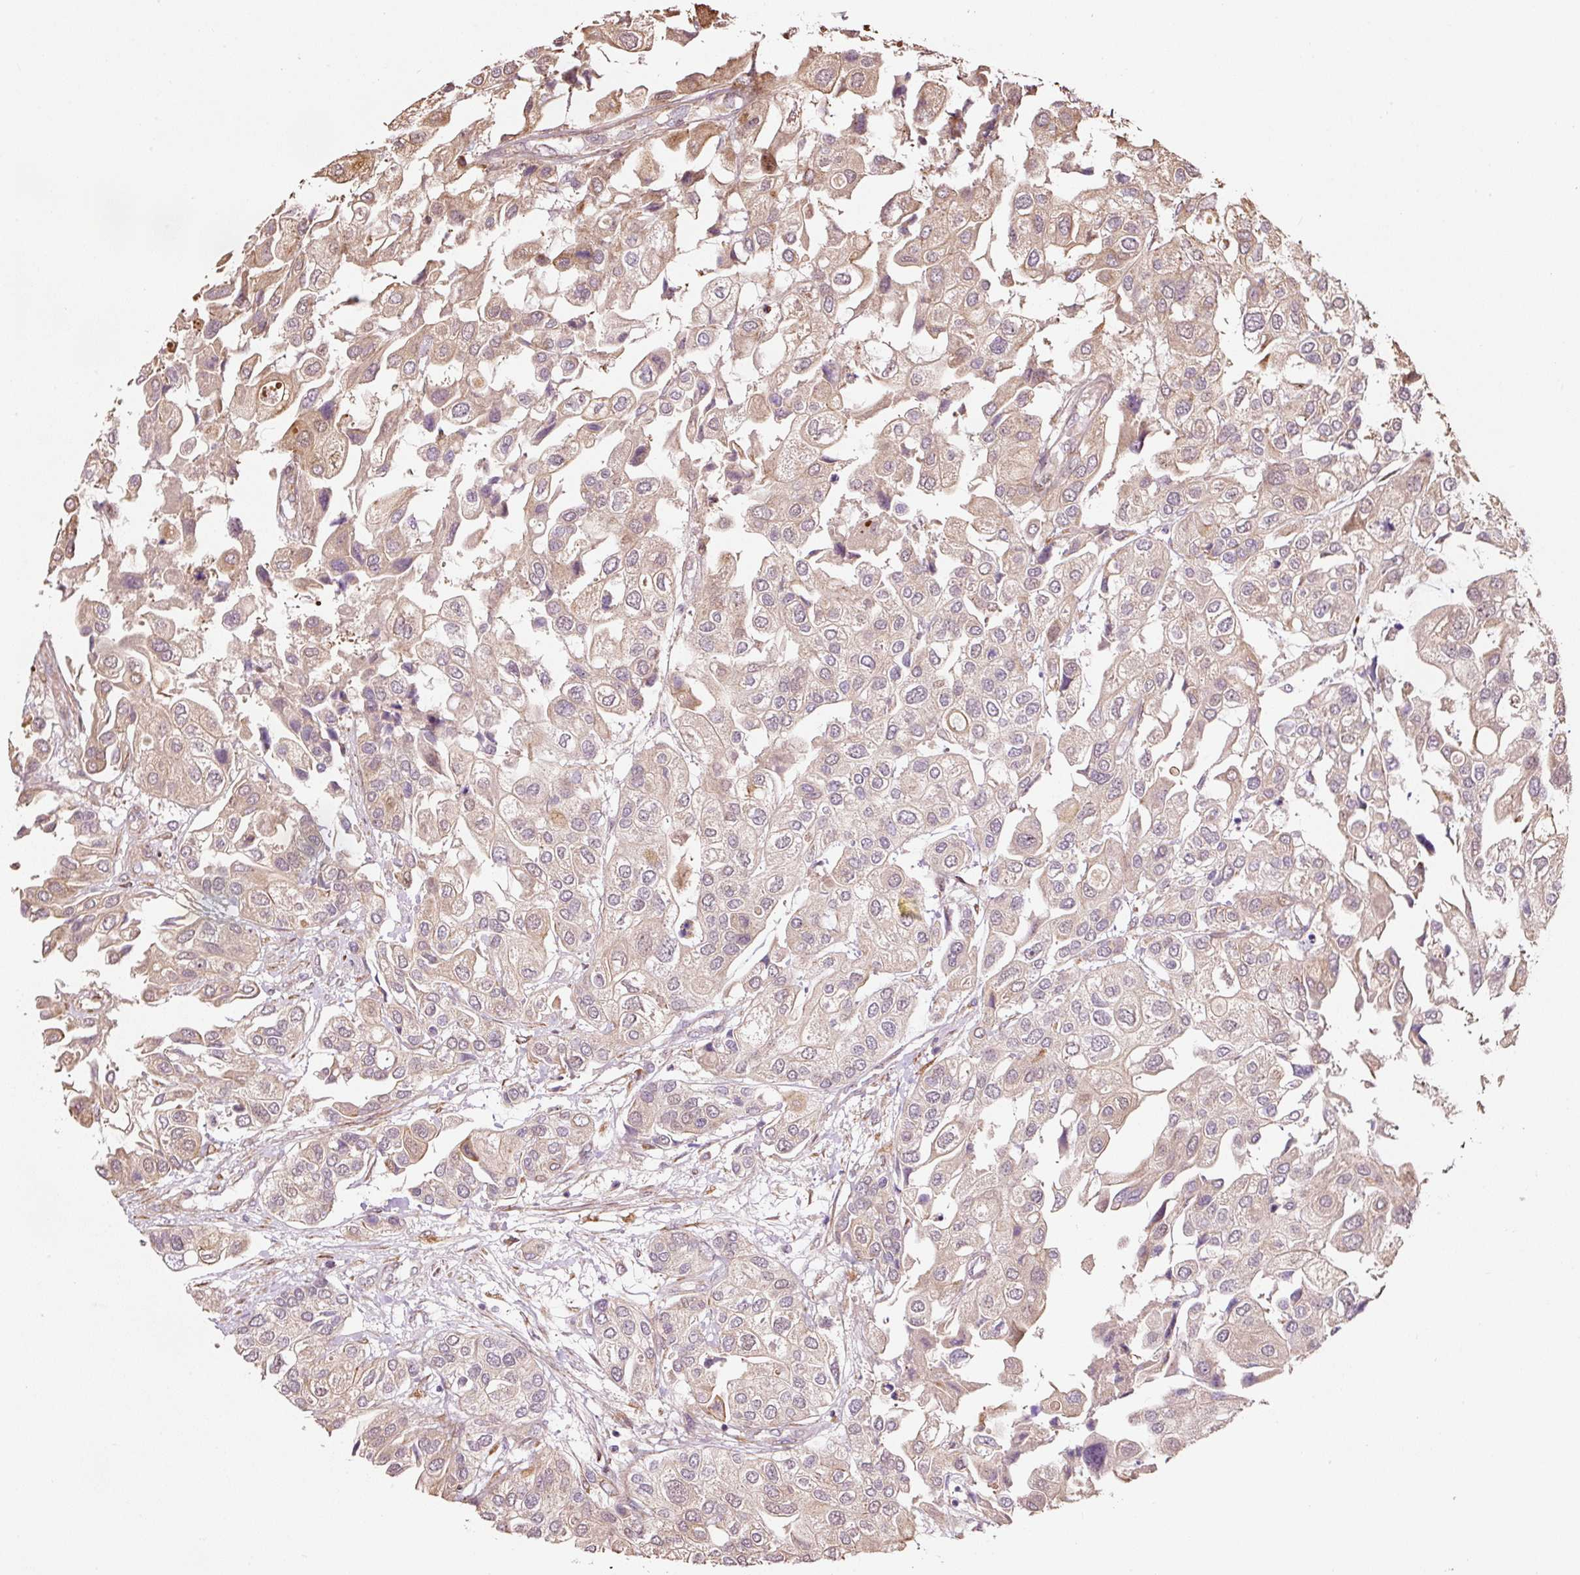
{"staining": {"intensity": "moderate", "quantity": "25%-75%", "location": "cytoplasmic/membranous"}, "tissue": "urothelial cancer", "cell_type": "Tumor cells", "image_type": "cancer", "snomed": [{"axis": "morphology", "description": "Urothelial carcinoma, High grade"}, {"axis": "topography", "description": "Urinary bladder"}], "caption": "Human urothelial carcinoma (high-grade) stained with a brown dye demonstrates moderate cytoplasmic/membranous positive expression in approximately 25%-75% of tumor cells.", "gene": "ETF1", "patient": {"sex": "female", "age": 64}}